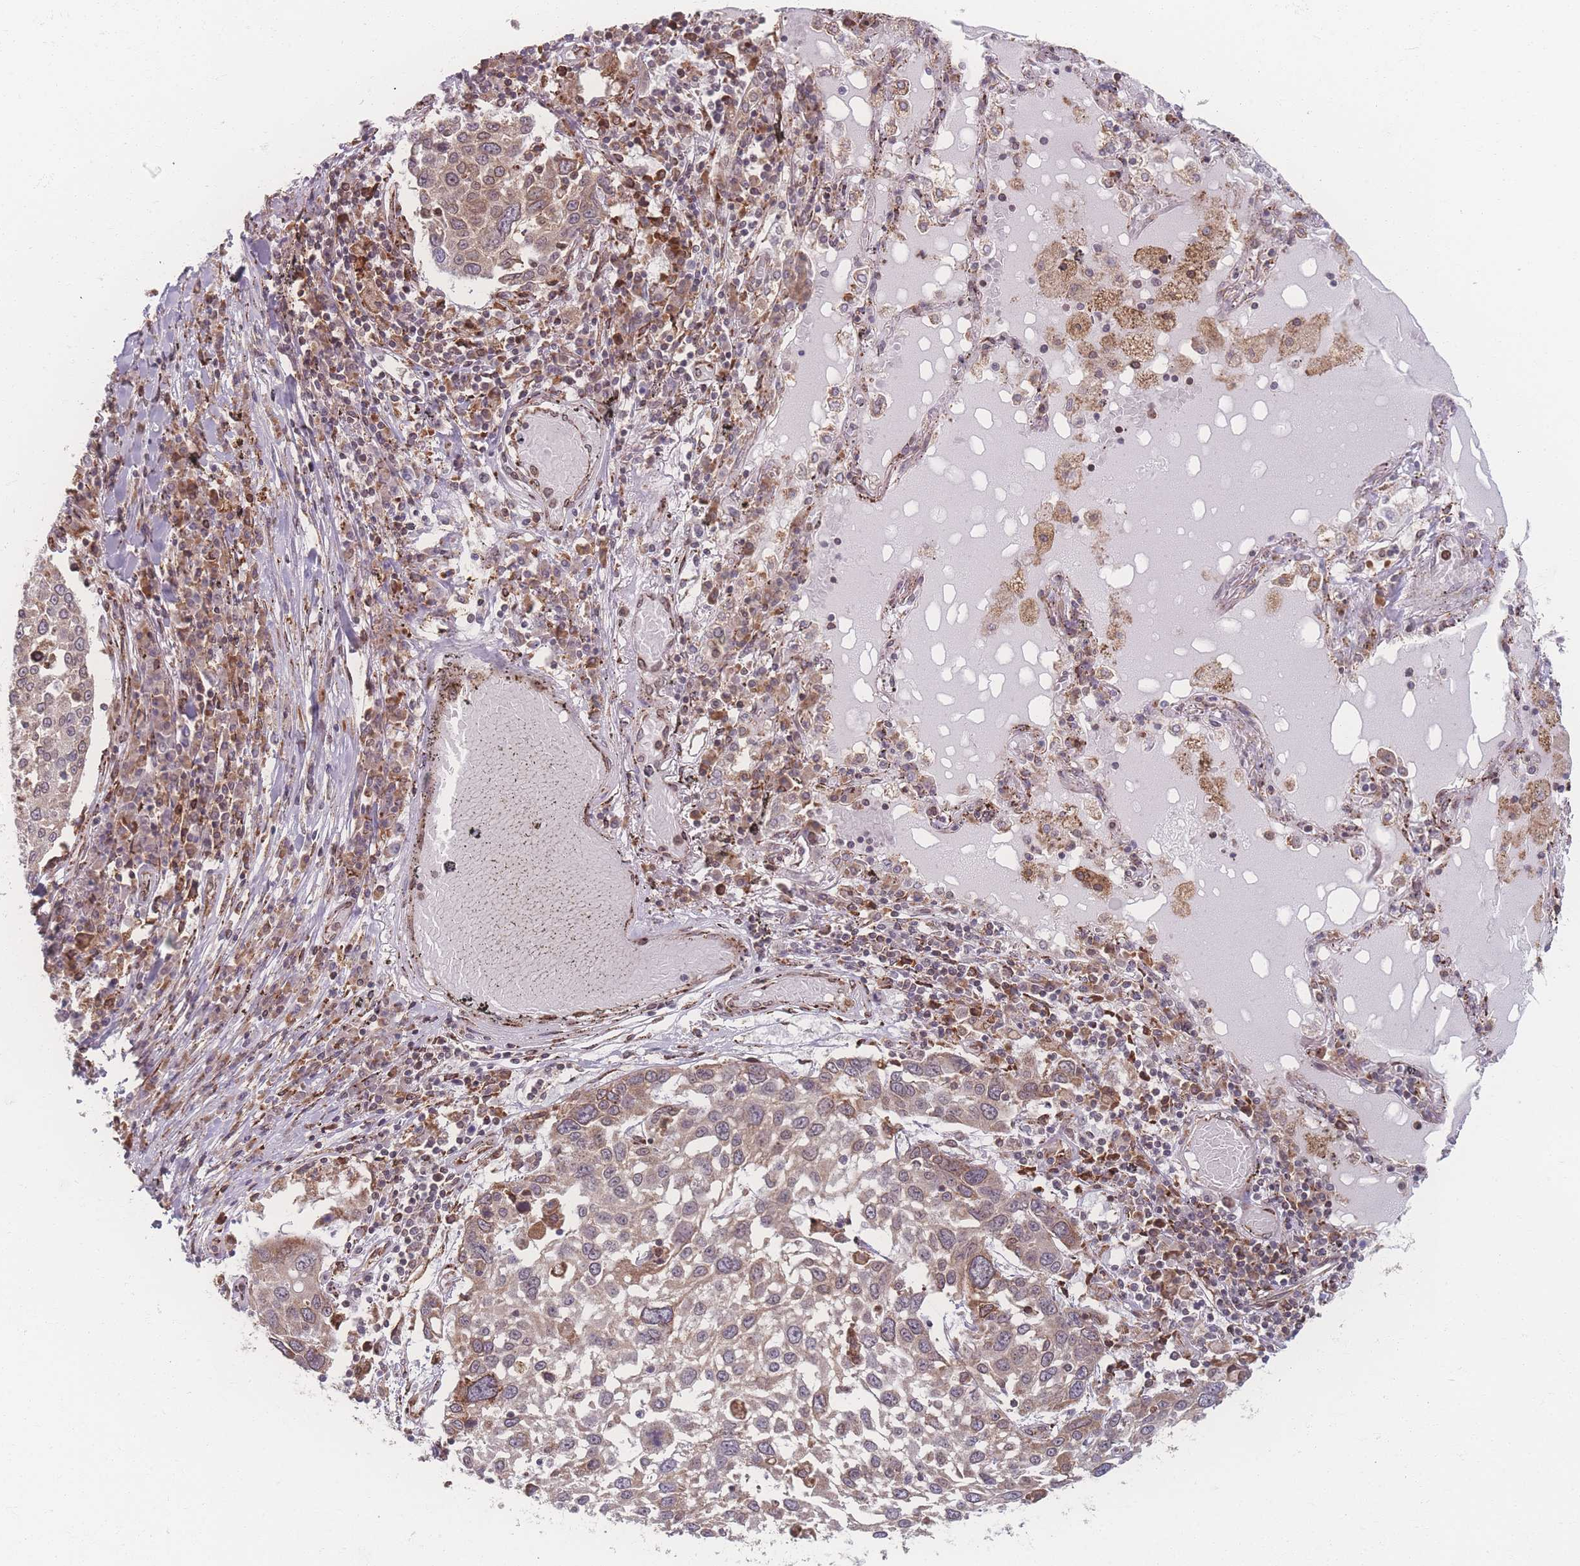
{"staining": {"intensity": "weak", "quantity": "25%-75%", "location": "cytoplasmic/membranous"}, "tissue": "lung cancer", "cell_type": "Tumor cells", "image_type": "cancer", "snomed": [{"axis": "morphology", "description": "Squamous cell carcinoma, NOS"}, {"axis": "topography", "description": "Lung"}], "caption": "Lung cancer (squamous cell carcinoma) stained for a protein (brown) demonstrates weak cytoplasmic/membranous positive staining in approximately 25%-75% of tumor cells.", "gene": "ZC3H13", "patient": {"sex": "male", "age": 65}}